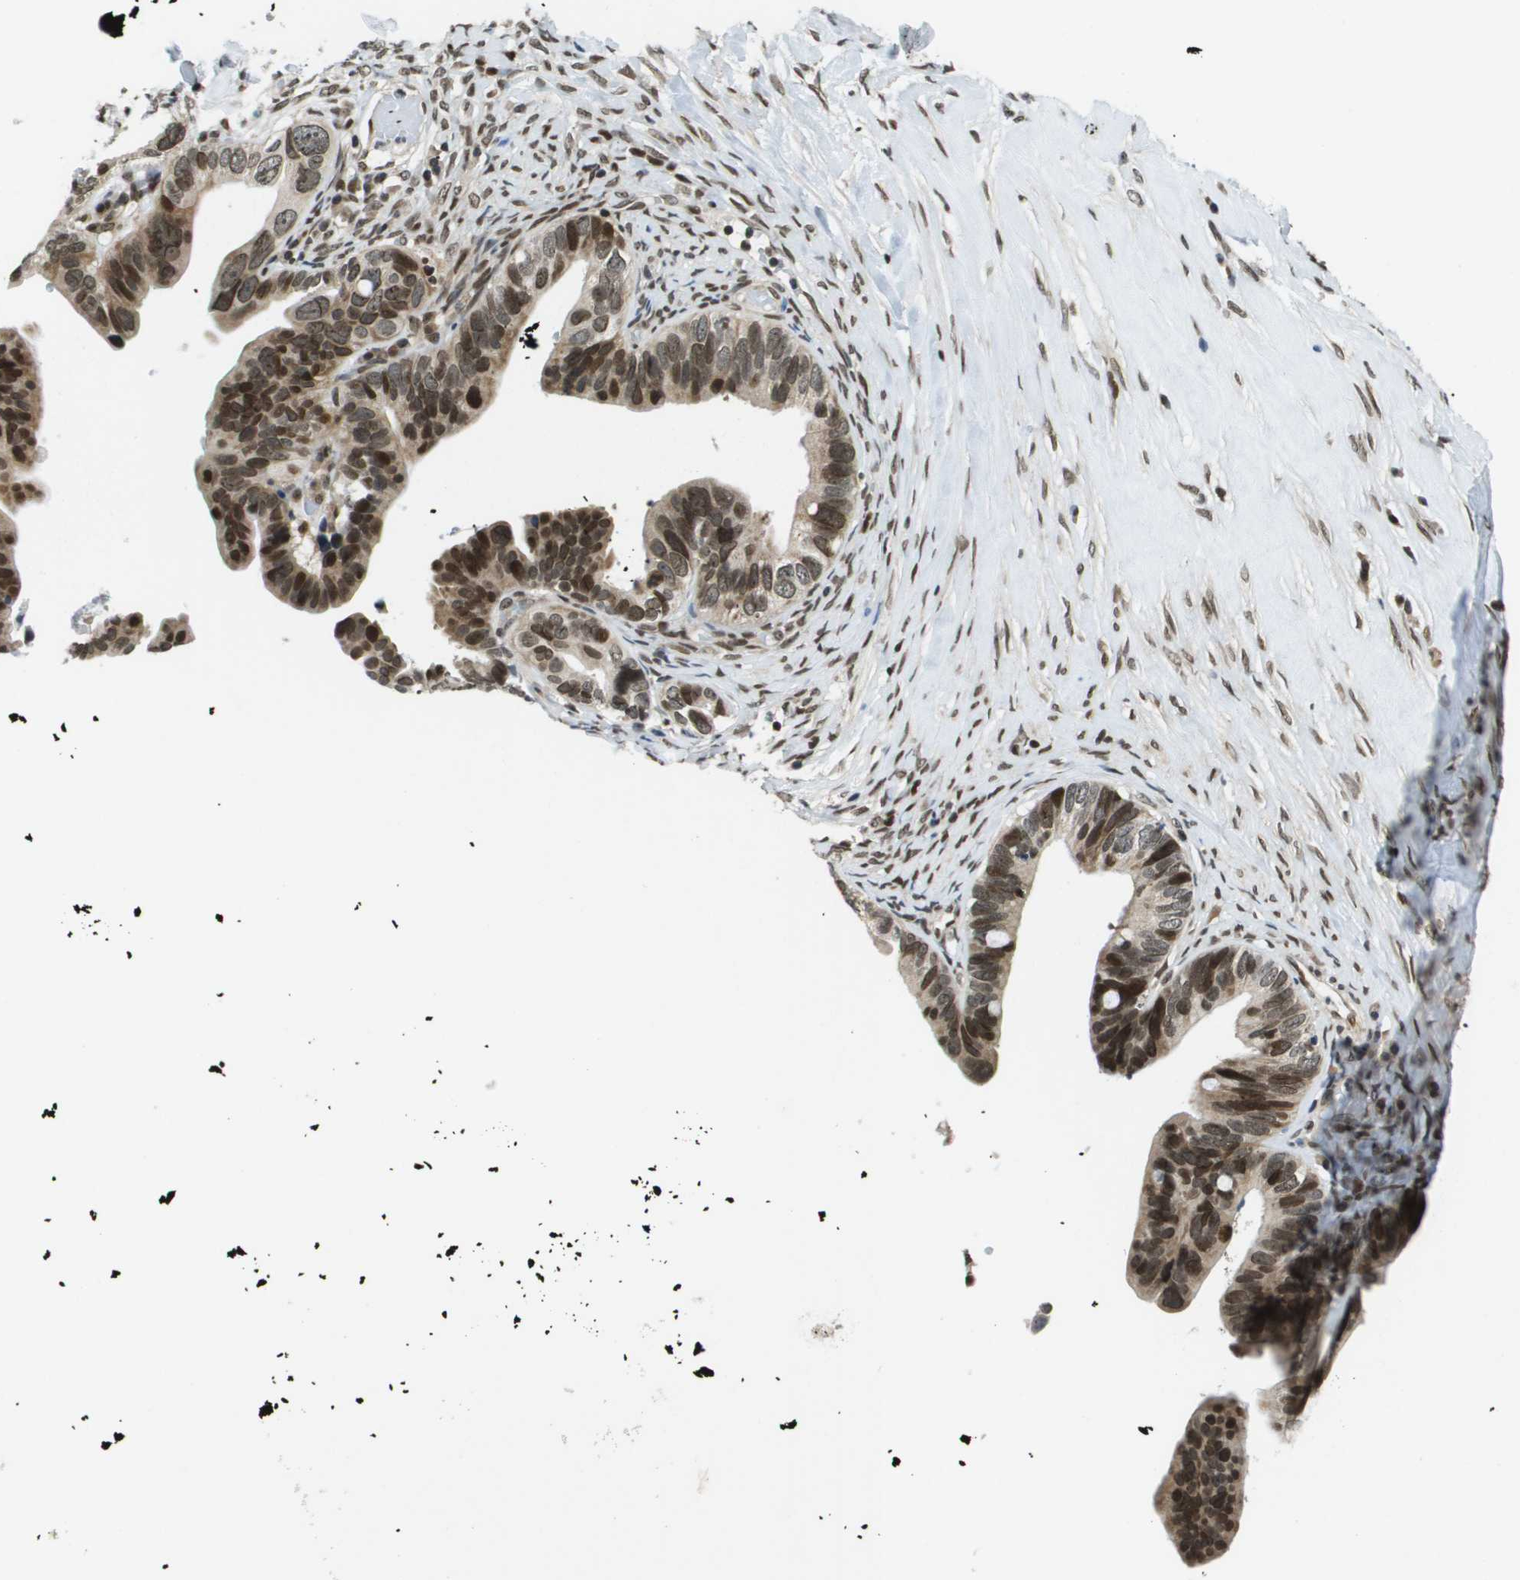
{"staining": {"intensity": "strong", "quantity": ">75%", "location": "nuclear"}, "tissue": "ovarian cancer", "cell_type": "Tumor cells", "image_type": "cancer", "snomed": [{"axis": "morphology", "description": "Cystadenocarcinoma, serous, NOS"}, {"axis": "topography", "description": "Ovary"}], "caption": "Human serous cystadenocarcinoma (ovarian) stained with a protein marker shows strong staining in tumor cells.", "gene": "RECQL4", "patient": {"sex": "female", "age": 56}}